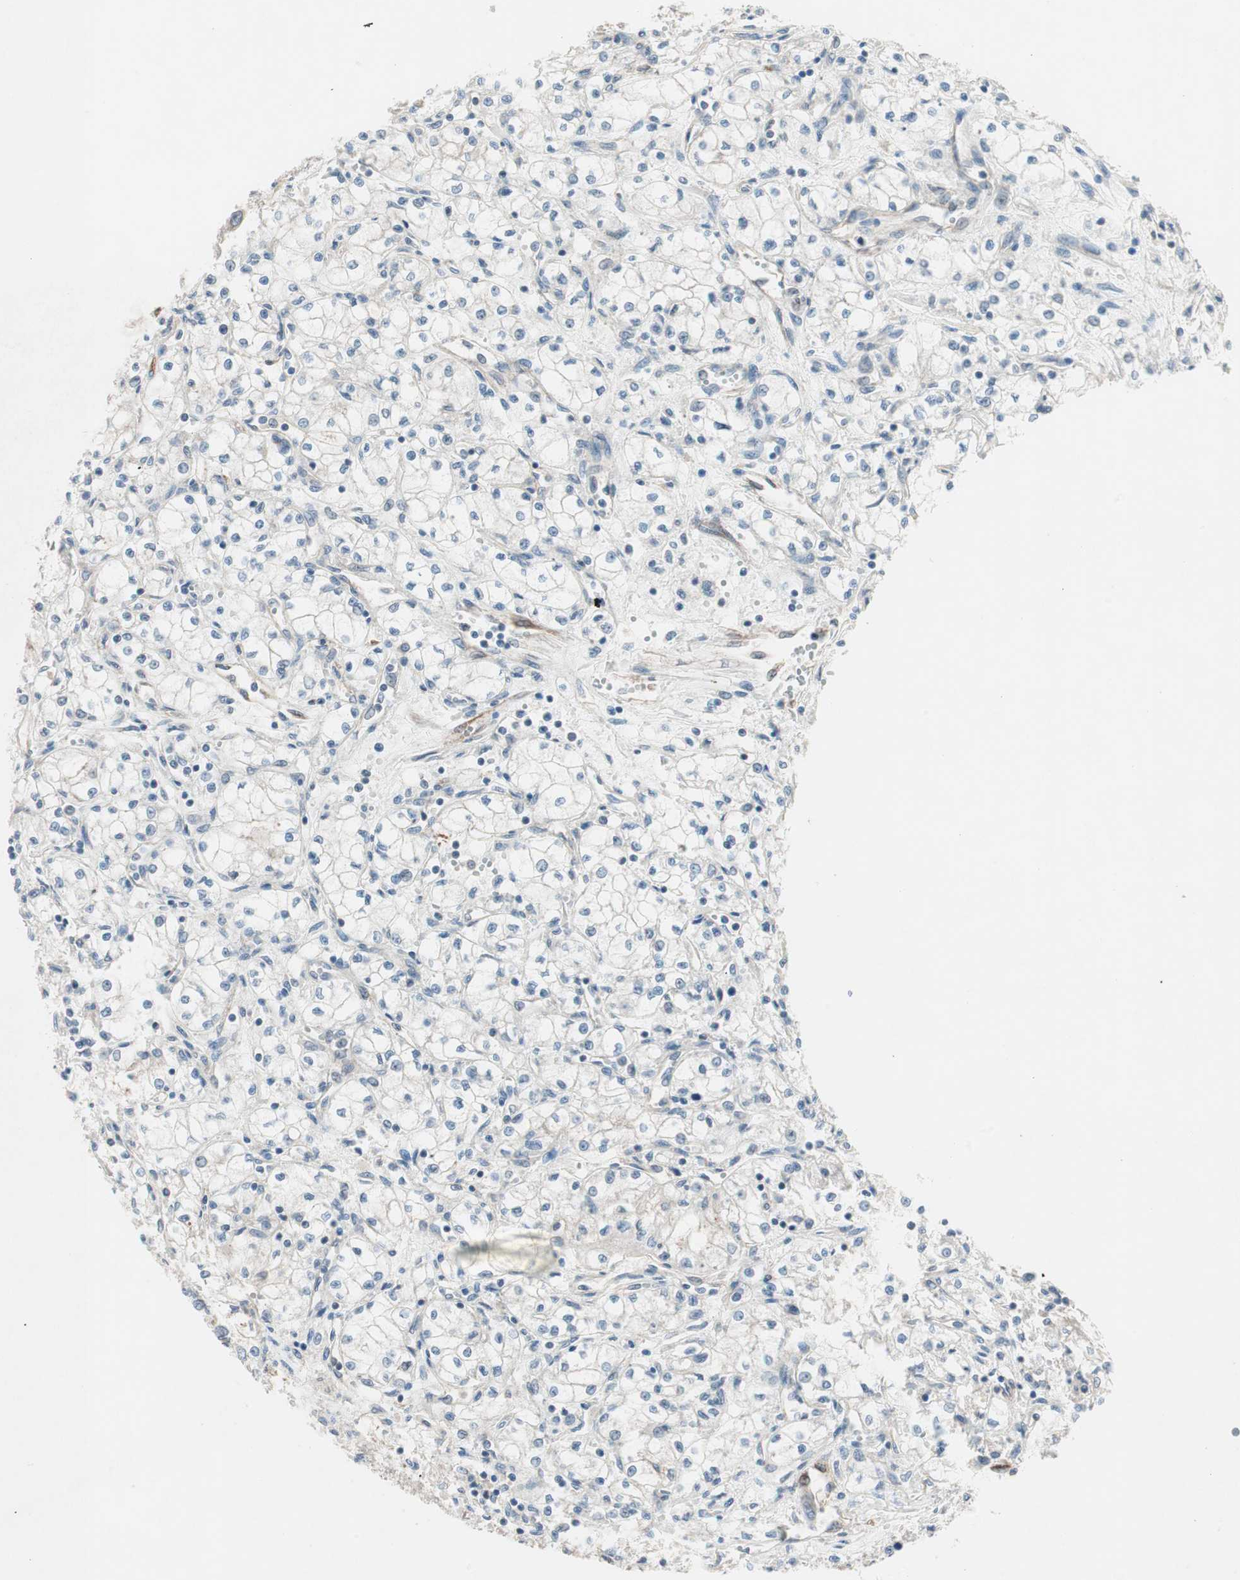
{"staining": {"intensity": "negative", "quantity": "none", "location": "none"}, "tissue": "renal cancer", "cell_type": "Tumor cells", "image_type": "cancer", "snomed": [{"axis": "morphology", "description": "Normal tissue, NOS"}, {"axis": "morphology", "description": "Adenocarcinoma, NOS"}, {"axis": "topography", "description": "Kidney"}], "caption": "Immunohistochemistry (IHC) of renal cancer shows no staining in tumor cells.", "gene": "CCL14", "patient": {"sex": "male", "age": 59}}